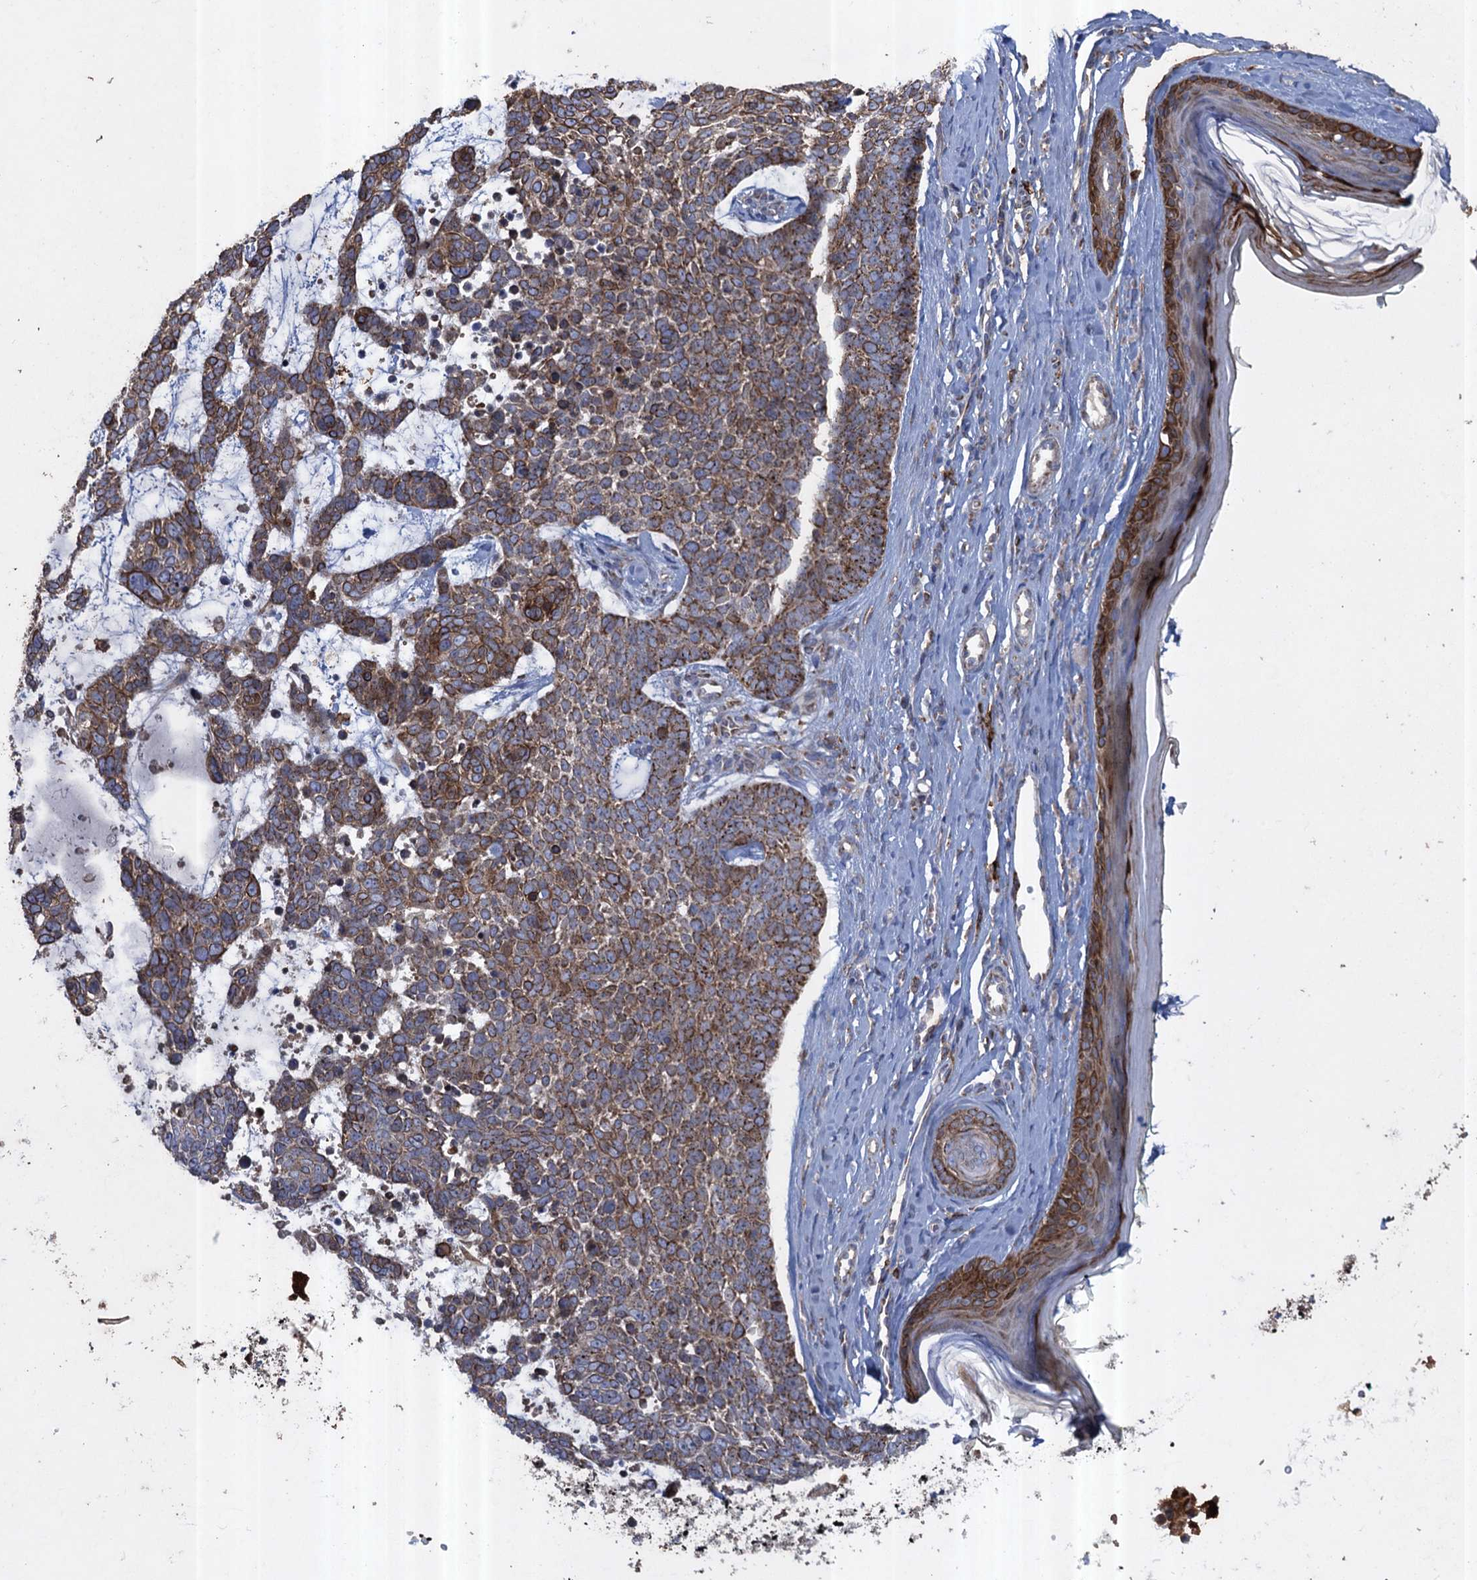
{"staining": {"intensity": "moderate", "quantity": ">75%", "location": "cytoplasmic/membranous"}, "tissue": "skin cancer", "cell_type": "Tumor cells", "image_type": "cancer", "snomed": [{"axis": "morphology", "description": "Basal cell carcinoma"}, {"axis": "topography", "description": "Skin"}], "caption": "High-magnification brightfield microscopy of skin cancer stained with DAB (3,3'-diaminobenzidine) (brown) and counterstained with hematoxylin (blue). tumor cells exhibit moderate cytoplasmic/membranous positivity is identified in about>75% of cells. Using DAB (3,3'-diaminobenzidine) (brown) and hematoxylin (blue) stains, captured at high magnification using brightfield microscopy.", "gene": "TXNDC11", "patient": {"sex": "female", "age": 81}}